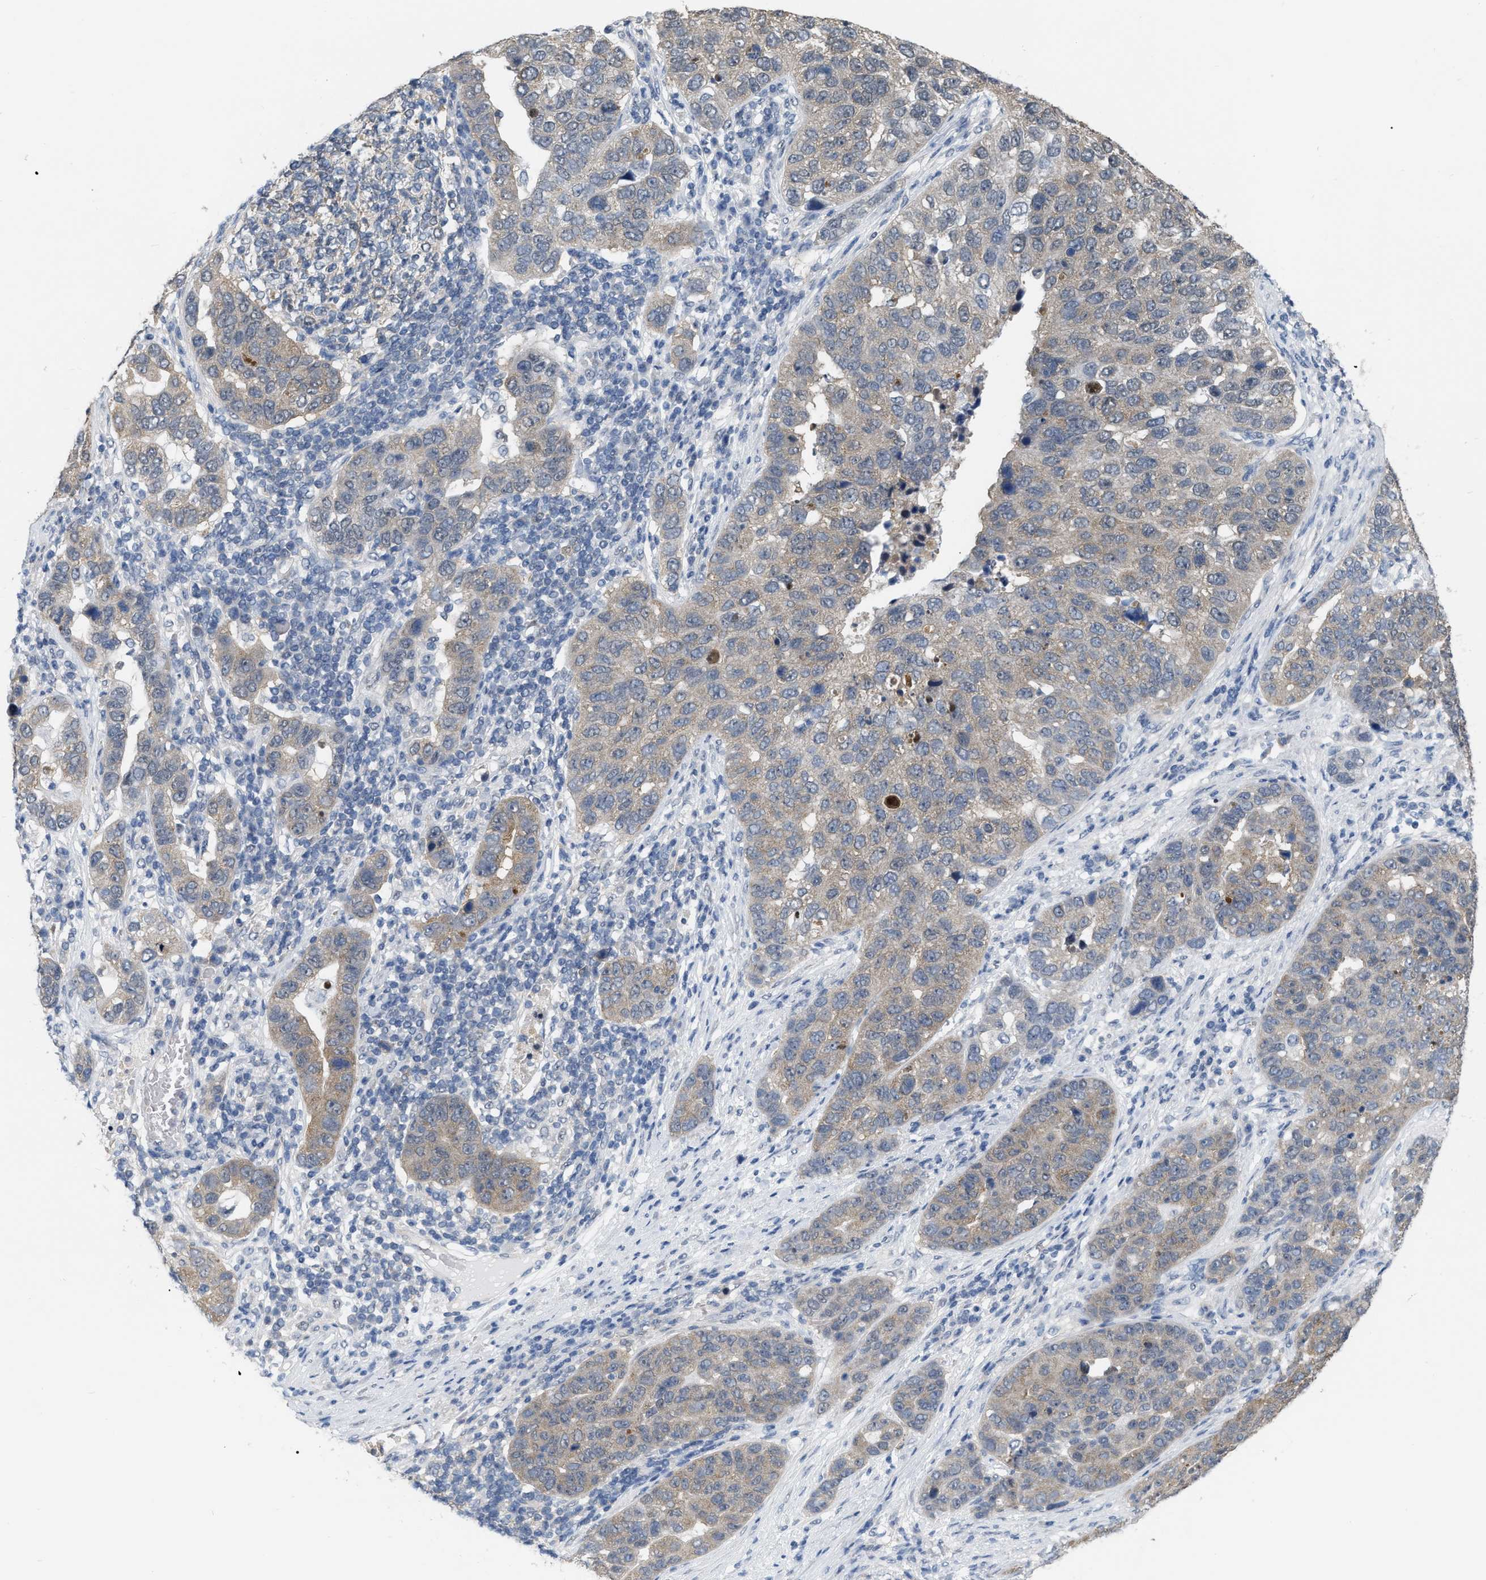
{"staining": {"intensity": "weak", "quantity": ">75%", "location": "cytoplasmic/membranous"}, "tissue": "pancreatic cancer", "cell_type": "Tumor cells", "image_type": "cancer", "snomed": [{"axis": "morphology", "description": "Adenocarcinoma, NOS"}, {"axis": "topography", "description": "Pancreas"}], "caption": "A micrograph of adenocarcinoma (pancreatic) stained for a protein reveals weak cytoplasmic/membranous brown staining in tumor cells.", "gene": "RUVBL1", "patient": {"sex": "female", "age": 61}}